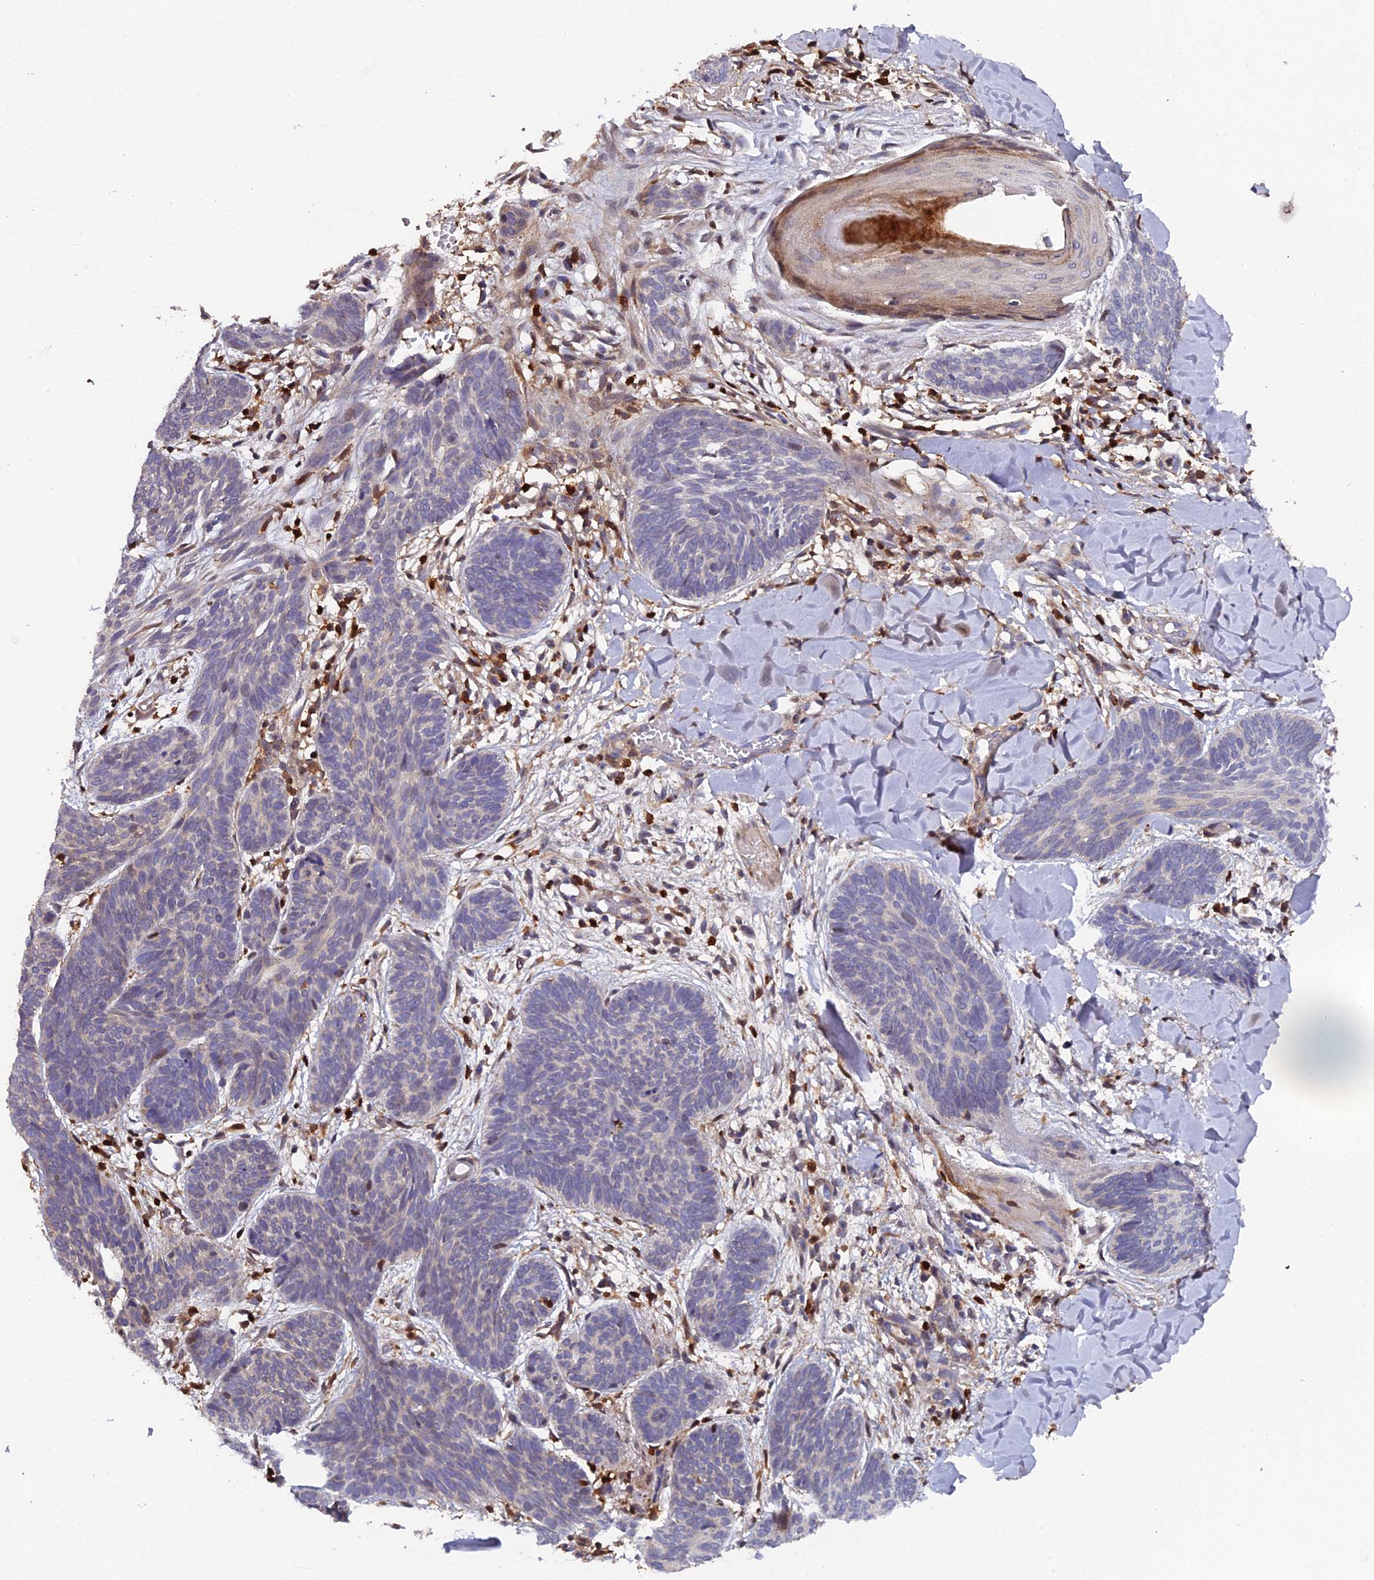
{"staining": {"intensity": "negative", "quantity": "none", "location": "none"}, "tissue": "skin cancer", "cell_type": "Tumor cells", "image_type": "cancer", "snomed": [{"axis": "morphology", "description": "Basal cell carcinoma"}, {"axis": "topography", "description": "Skin"}], "caption": "A micrograph of skin cancer stained for a protein demonstrates no brown staining in tumor cells. (Immunohistochemistry (ihc), brightfield microscopy, high magnification).", "gene": "GALK2", "patient": {"sex": "female", "age": 81}}